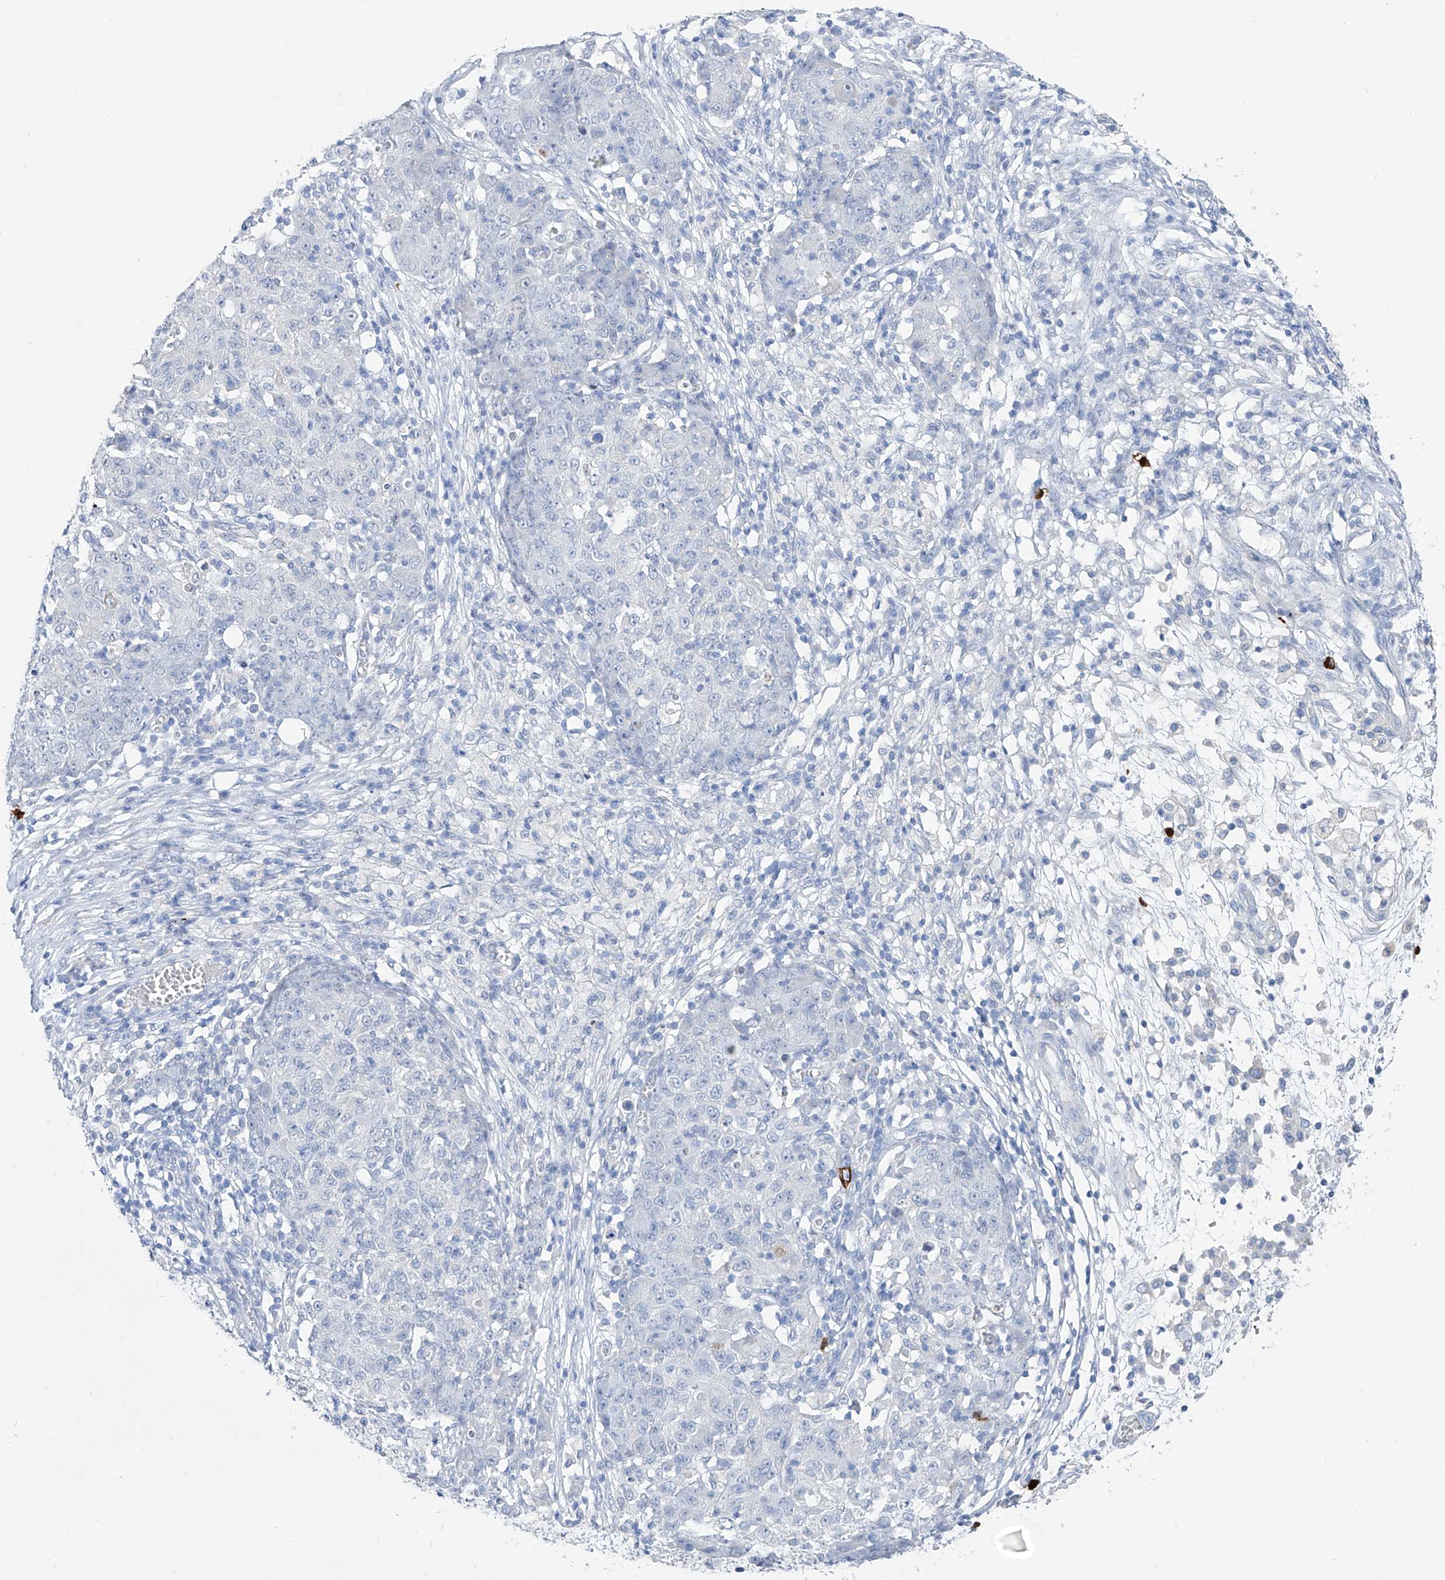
{"staining": {"intensity": "negative", "quantity": "none", "location": "none"}, "tissue": "ovarian cancer", "cell_type": "Tumor cells", "image_type": "cancer", "snomed": [{"axis": "morphology", "description": "Carcinoma, endometroid"}, {"axis": "topography", "description": "Ovary"}], "caption": "The image reveals no staining of tumor cells in ovarian cancer (endometroid carcinoma).", "gene": "FRS3", "patient": {"sex": "female", "age": 42}}